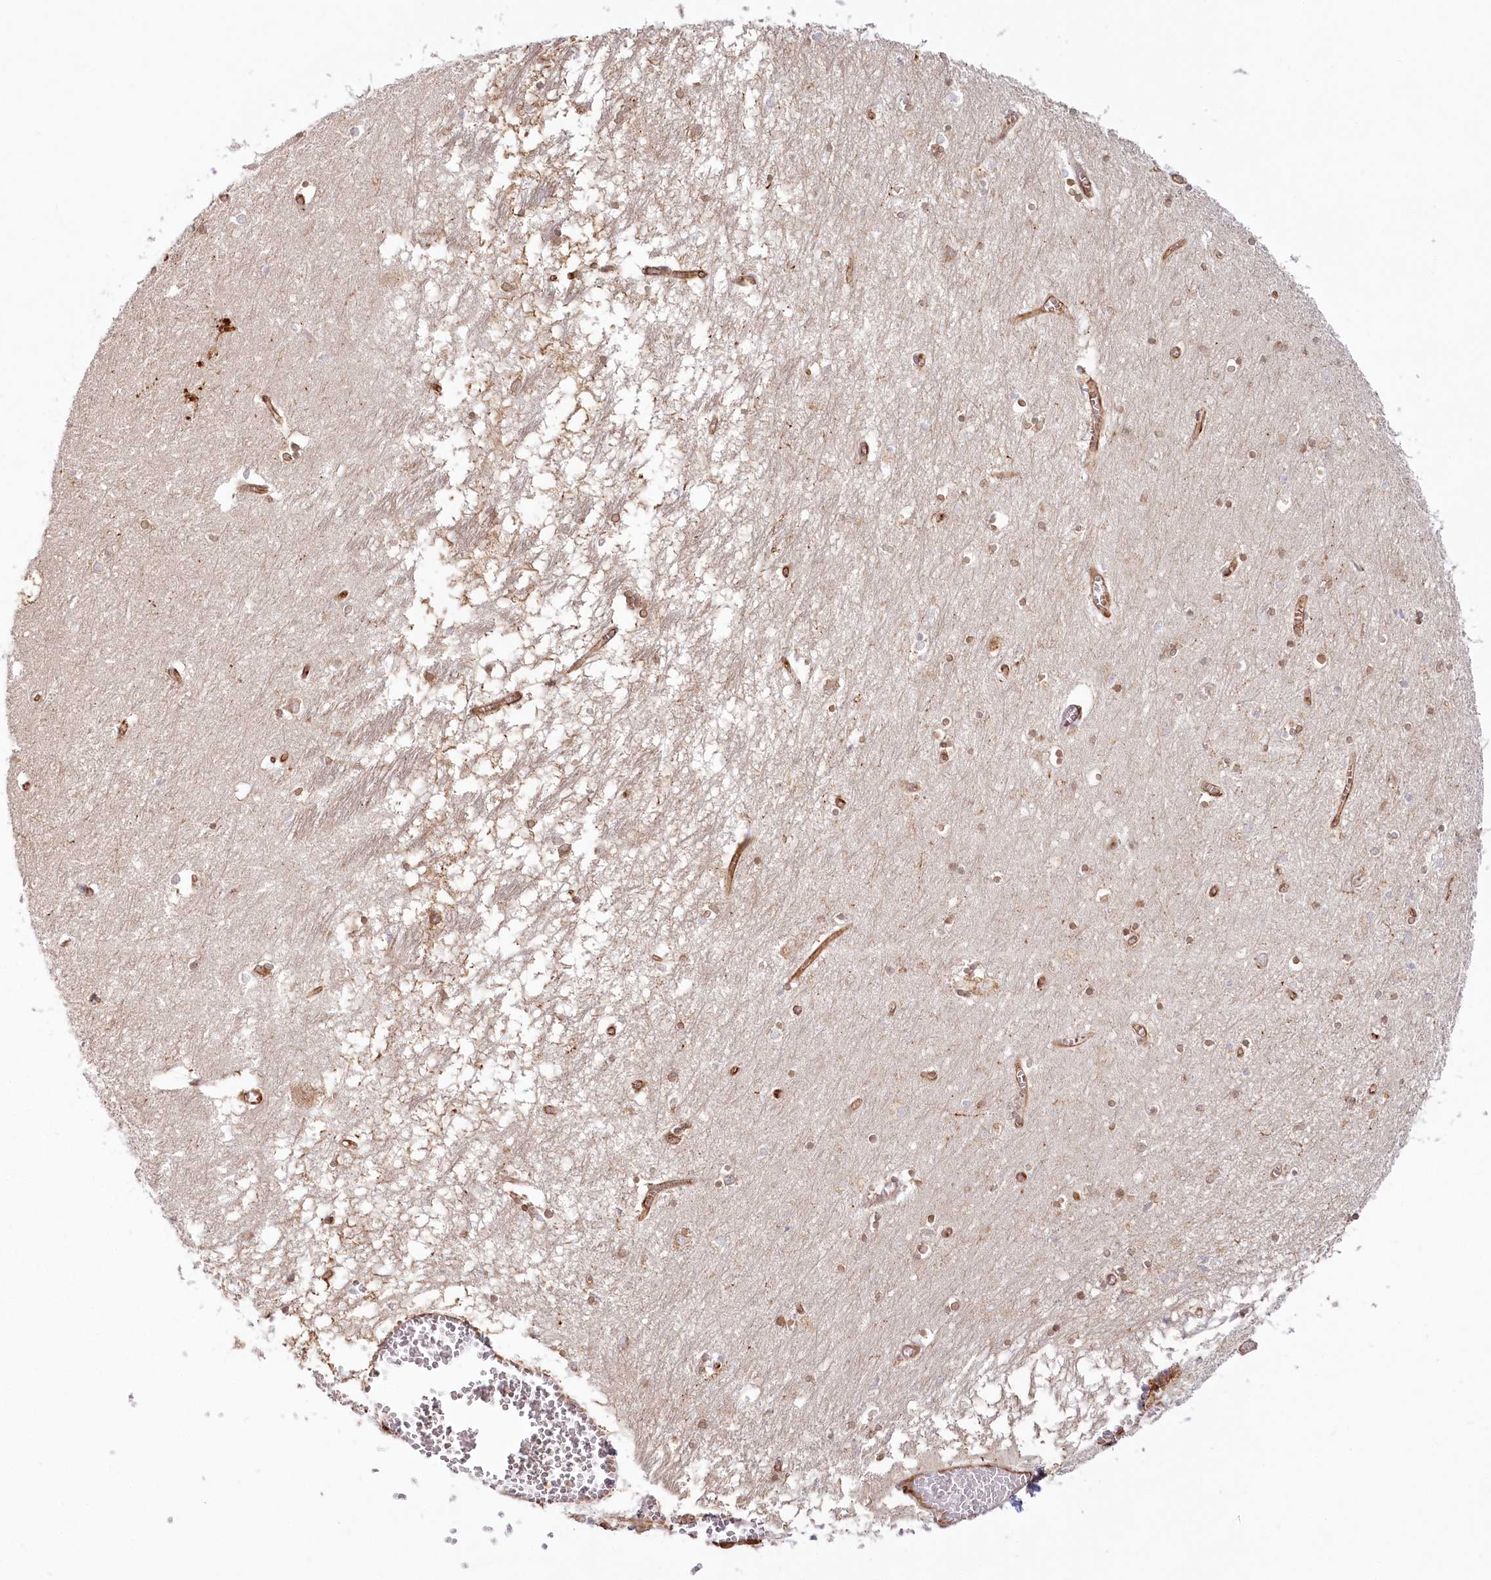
{"staining": {"intensity": "moderate", "quantity": "25%-75%", "location": "cytoplasmic/membranous"}, "tissue": "hippocampus", "cell_type": "Glial cells", "image_type": "normal", "snomed": [{"axis": "morphology", "description": "Normal tissue, NOS"}, {"axis": "topography", "description": "Hippocampus"}], "caption": "High-magnification brightfield microscopy of benign hippocampus stained with DAB (3,3'-diaminobenzidine) (brown) and counterstained with hematoxylin (blue). glial cells exhibit moderate cytoplasmic/membranous expression is seen in approximately25%-75% of cells. (brown staining indicates protein expression, while blue staining denotes nuclei).", "gene": "HARS2", "patient": {"sex": "male", "age": 70}}